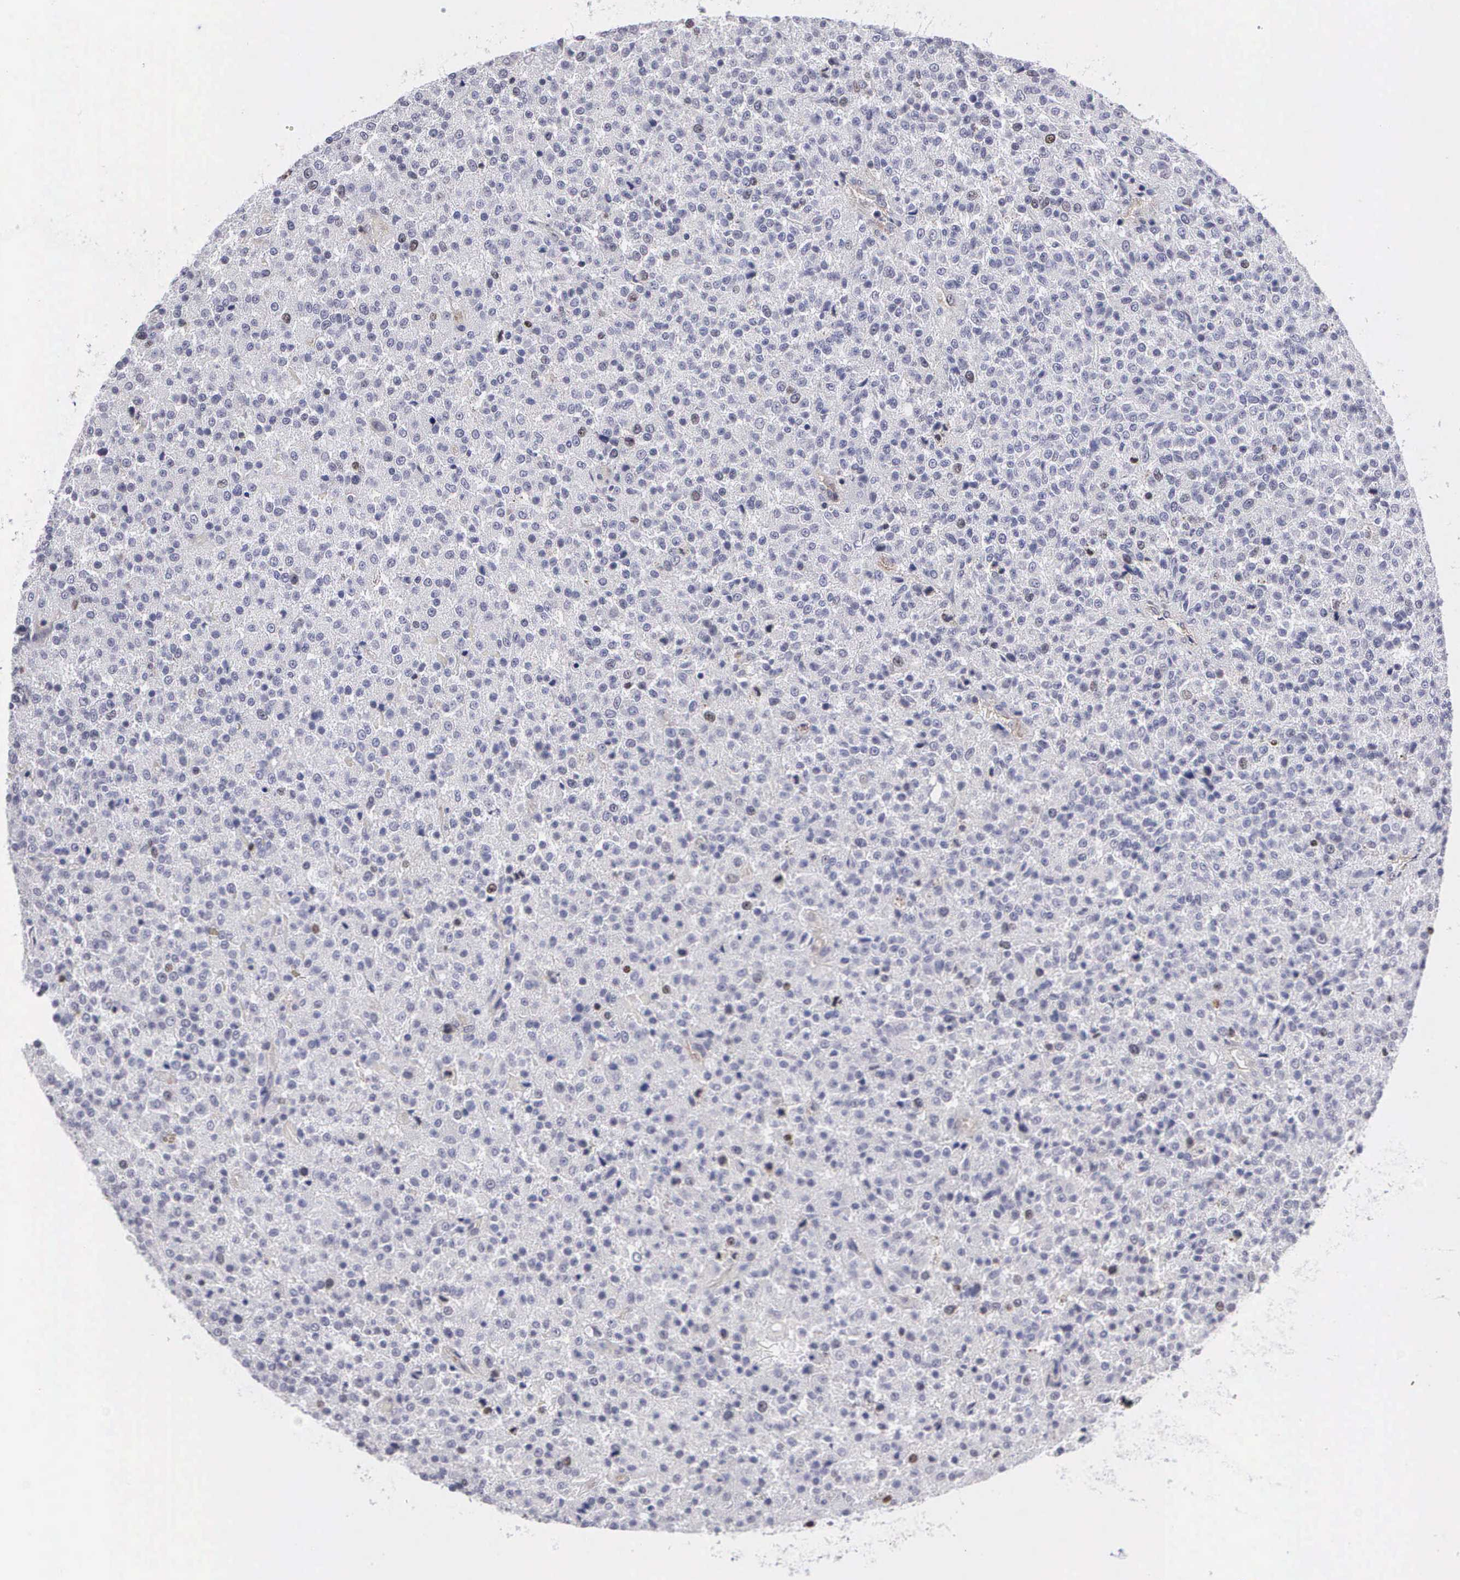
{"staining": {"intensity": "negative", "quantity": "none", "location": "none"}, "tissue": "testis cancer", "cell_type": "Tumor cells", "image_type": "cancer", "snomed": [{"axis": "morphology", "description": "Seminoma, NOS"}, {"axis": "topography", "description": "Testis"}], "caption": "A high-resolution photomicrograph shows immunohistochemistry (IHC) staining of seminoma (testis), which displays no significant expression in tumor cells.", "gene": "MAST4", "patient": {"sex": "male", "age": 59}}